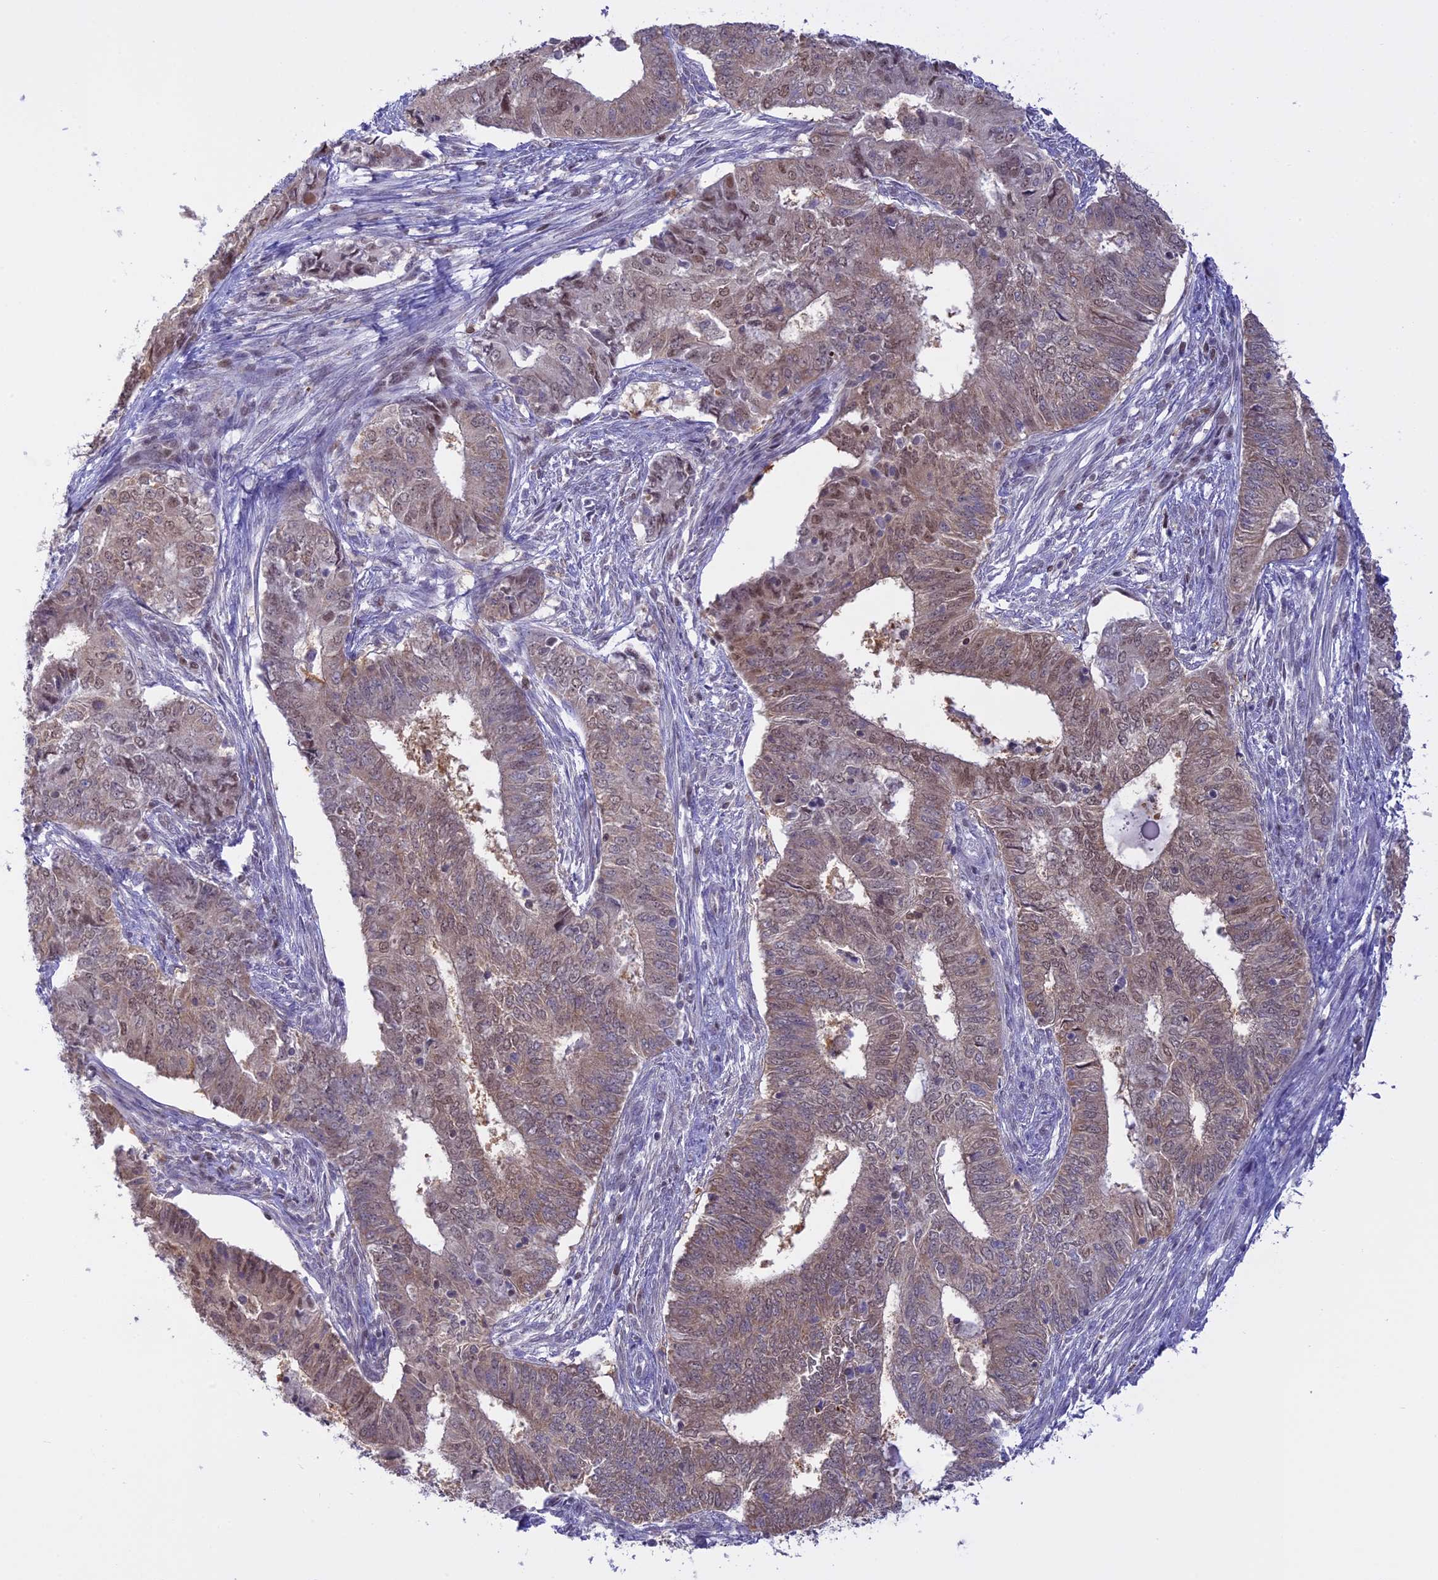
{"staining": {"intensity": "moderate", "quantity": "<25%", "location": "nuclear"}, "tissue": "endometrial cancer", "cell_type": "Tumor cells", "image_type": "cancer", "snomed": [{"axis": "morphology", "description": "Adenocarcinoma, NOS"}, {"axis": "topography", "description": "Endometrium"}], "caption": "Immunohistochemical staining of endometrial cancer (adenocarcinoma) displays low levels of moderate nuclear protein positivity in about <25% of tumor cells. The staining is performed using DAB (3,3'-diaminobenzidine) brown chromogen to label protein expression. The nuclei are counter-stained blue using hematoxylin.", "gene": "IZUMO2", "patient": {"sex": "female", "age": 62}}